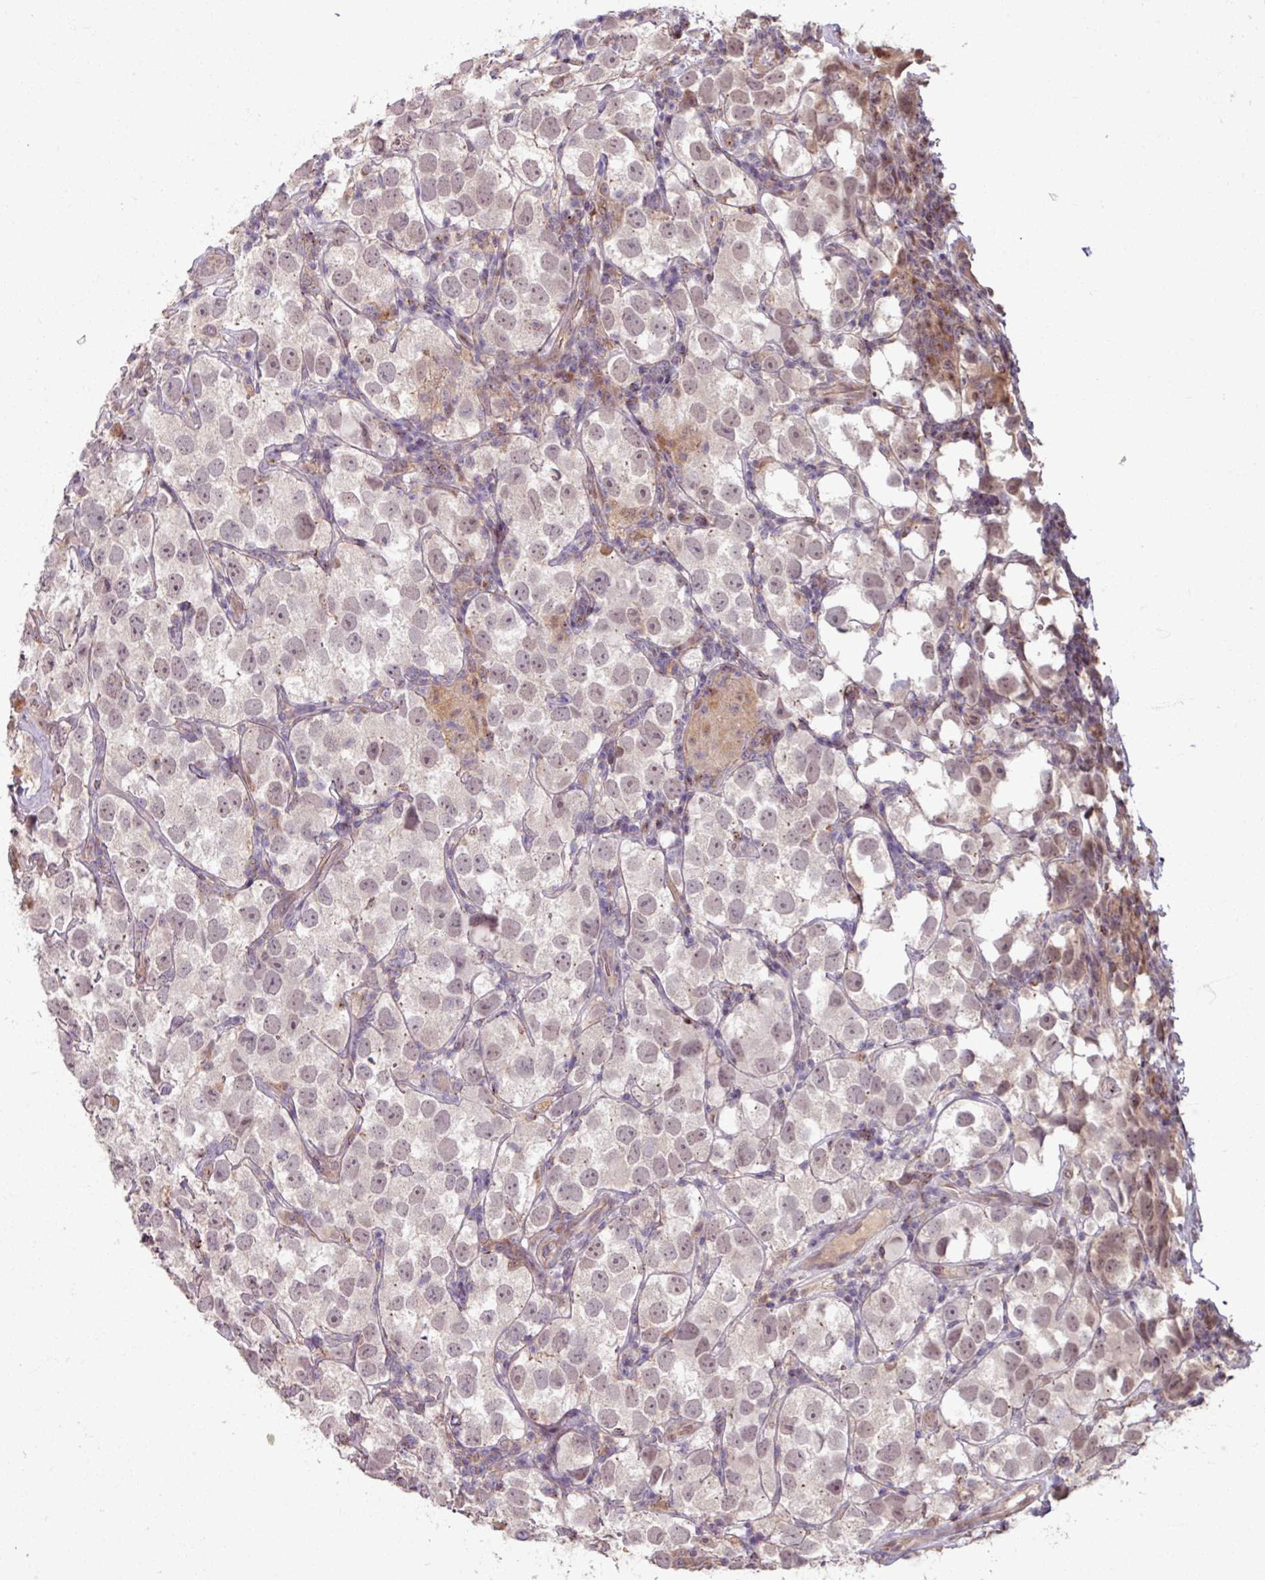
{"staining": {"intensity": "weak", "quantity": "25%-75%", "location": "nuclear"}, "tissue": "testis cancer", "cell_type": "Tumor cells", "image_type": "cancer", "snomed": [{"axis": "morphology", "description": "Seminoma, NOS"}, {"axis": "topography", "description": "Testis"}], "caption": "An immunohistochemistry (IHC) image of tumor tissue is shown. Protein staining in brown shows weak nuclear positivity in testis cancer within tumor cells.", "gene": "OR6B1", "patient": {"sex": "male", "age": 26}}